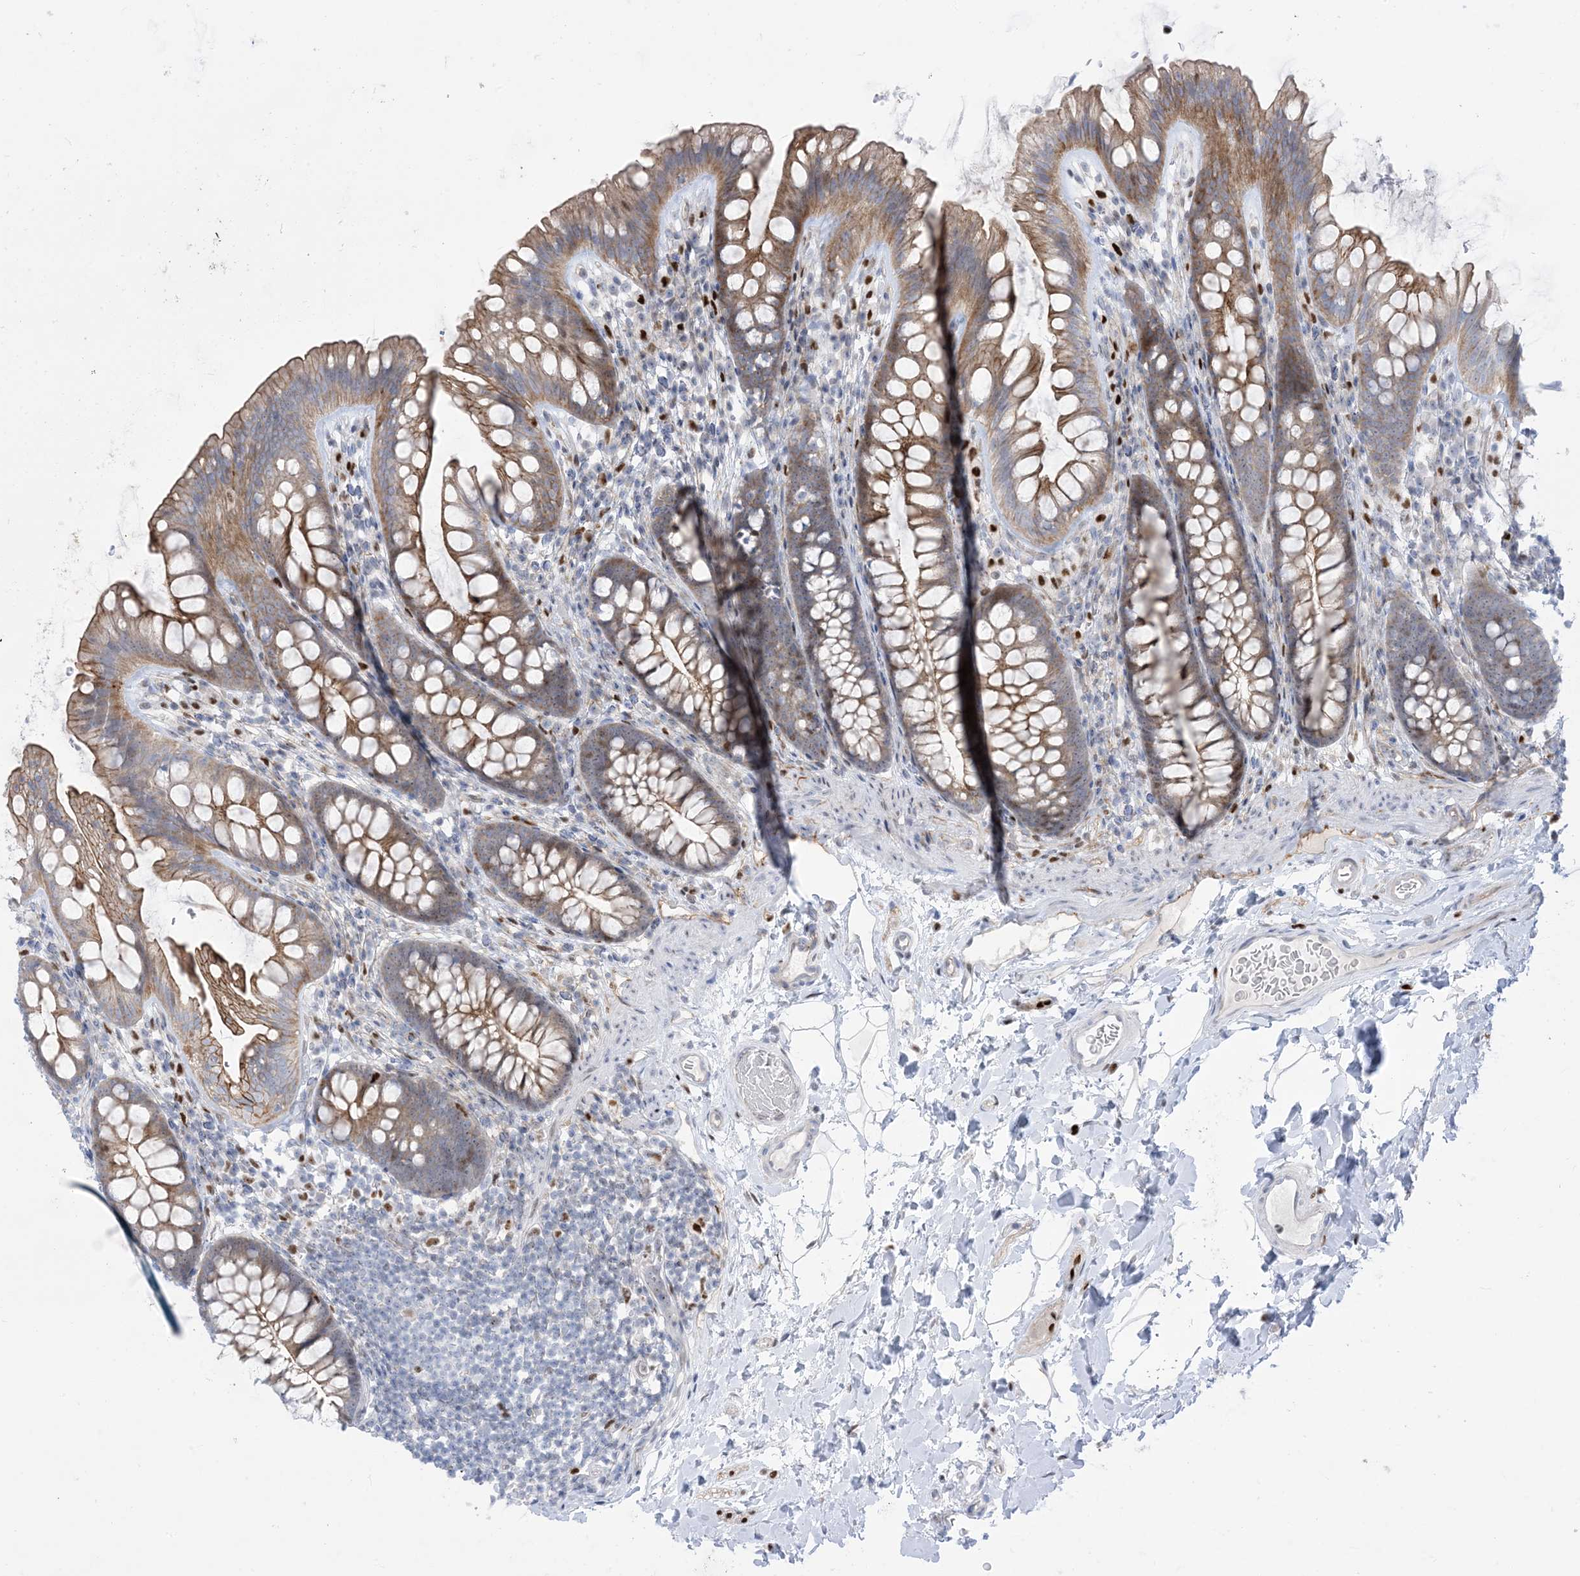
{"staining": {"intensity": "negative", "quantity": "none", "location": "none"}, "tissue": "colon", "cell_type": "Endothelial cells", "image_type": "normal", "snomed": [{"axis": "morphology", "description": "Normal tissue, NOS"}, {"axis": "topography", "description": "Colon"}], "caption": "Protein analysis of normal colon exhibits no significant expression in endothelial cells. (DAB IHC, high magnification).", "gene": "MARS2", "patient": {"sex": "female", "age": 62}}